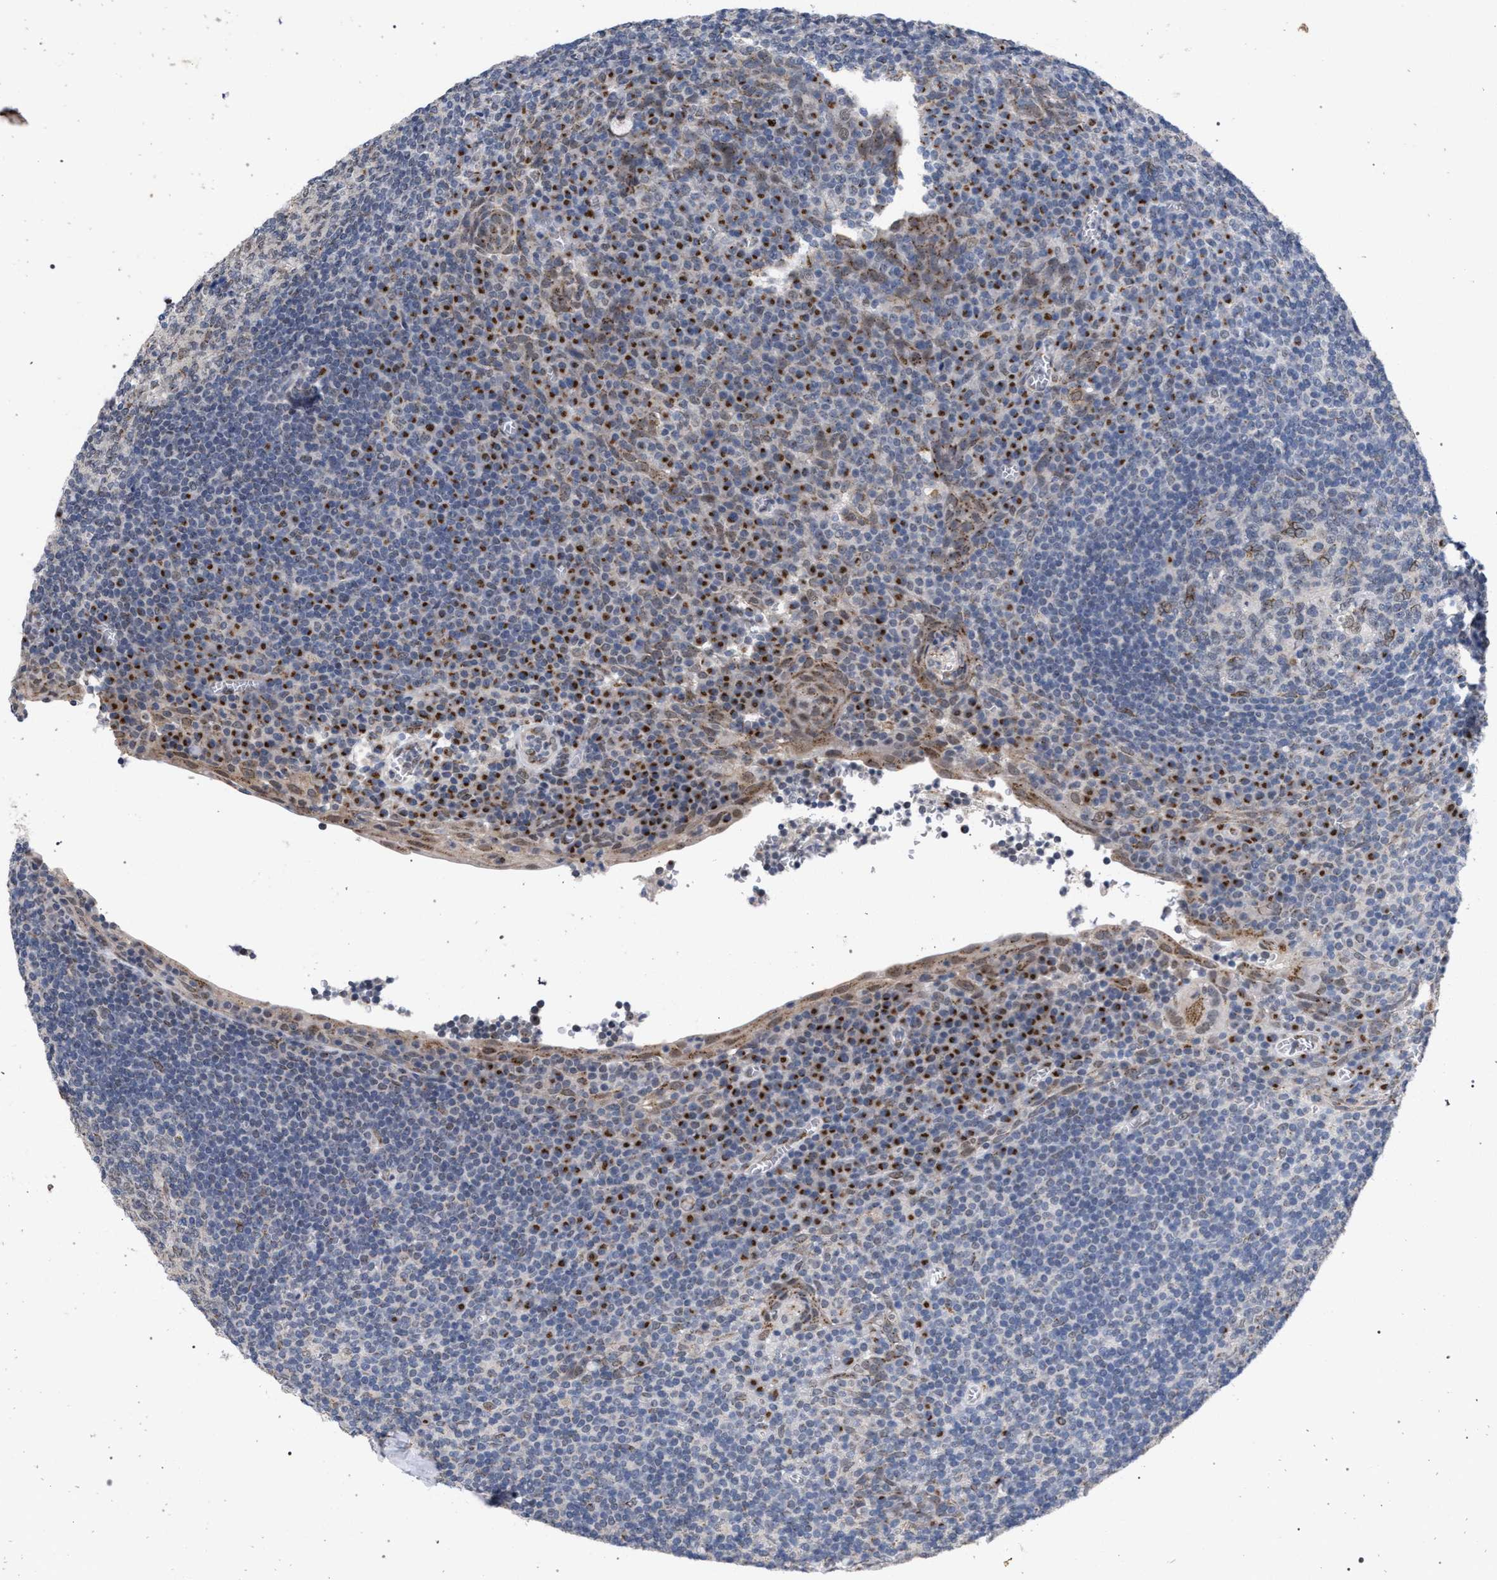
{"staining": {"intensity": "moderate", "quantity": "<25%", "location": "cytoplasmic/membranous"}, "tissue": "tonsil", "cell_type": "Germinal center cells", "image_type": "normal", "snomed": [{"axis": "morphology", "description": "Normal tissue, NOS"}, {"axis": "topography", "description": "Tonsil"}], "caption": "Tonsil stained with IHC reveals moderate cytoplasmic/membranous staining in approximately <25% of germinal center cells.", "gene": "GOLGA2", "patient": {"sex": "male", "age": 37}}